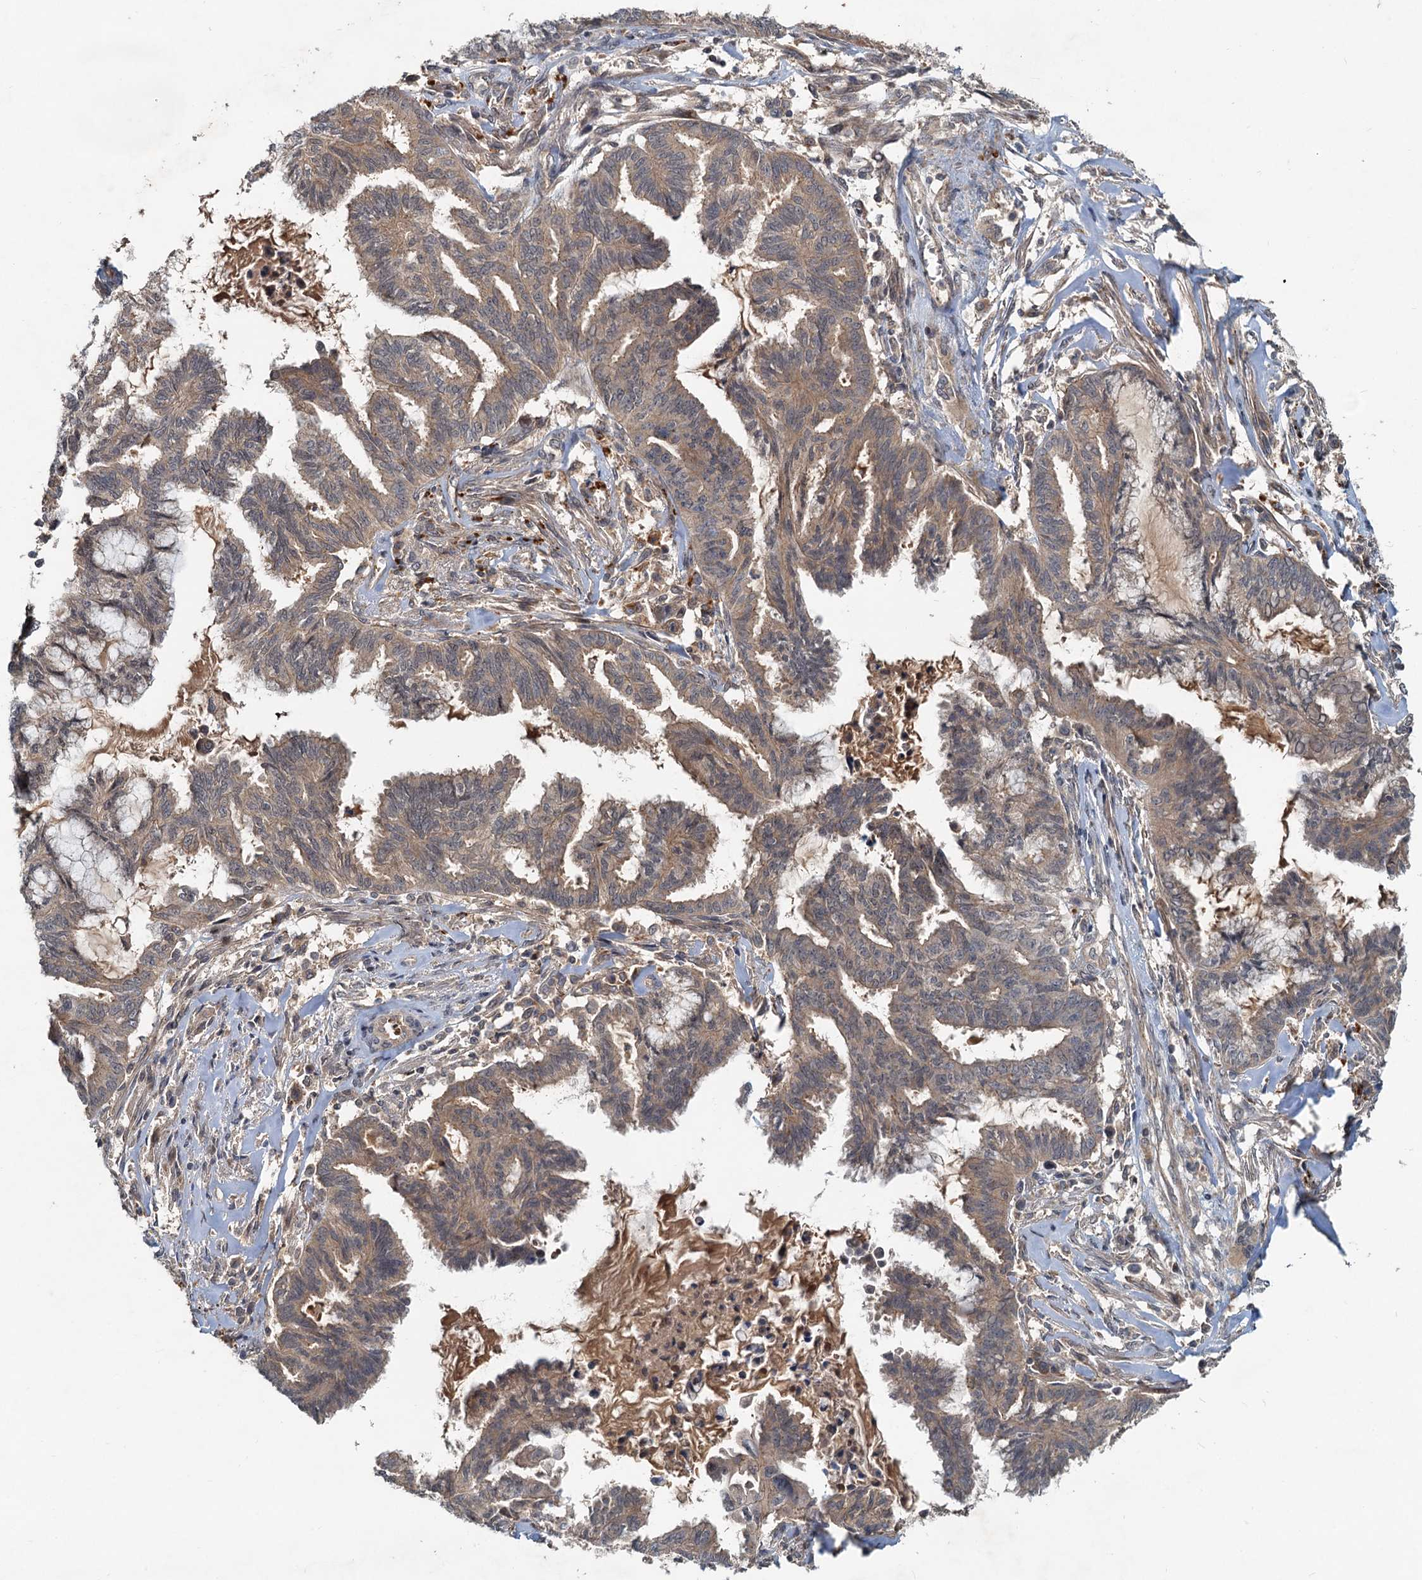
{"staining": {"intensity": "moderate", "quantity": ">75%", "location": "cytoplasmic/membranous"}, "tissue": "endometrial cancer", "cell_type": "Tumor cells", "image_type": "cancer", "snomed": [{"axis": "morphology", "description": "Adenocarcinoma, NOS"}, {"axis": "topography", "description": "Endometrium"}], "caption": "Immunohistochemical staining of human endometrial cancer (adenocarcinoma) demonstrates moderate cytoplasmic/membranous protein positivity in about >75% of tumor cells.", "gene": "CEP68", "patient": {"sex": "female", "age": 86}}